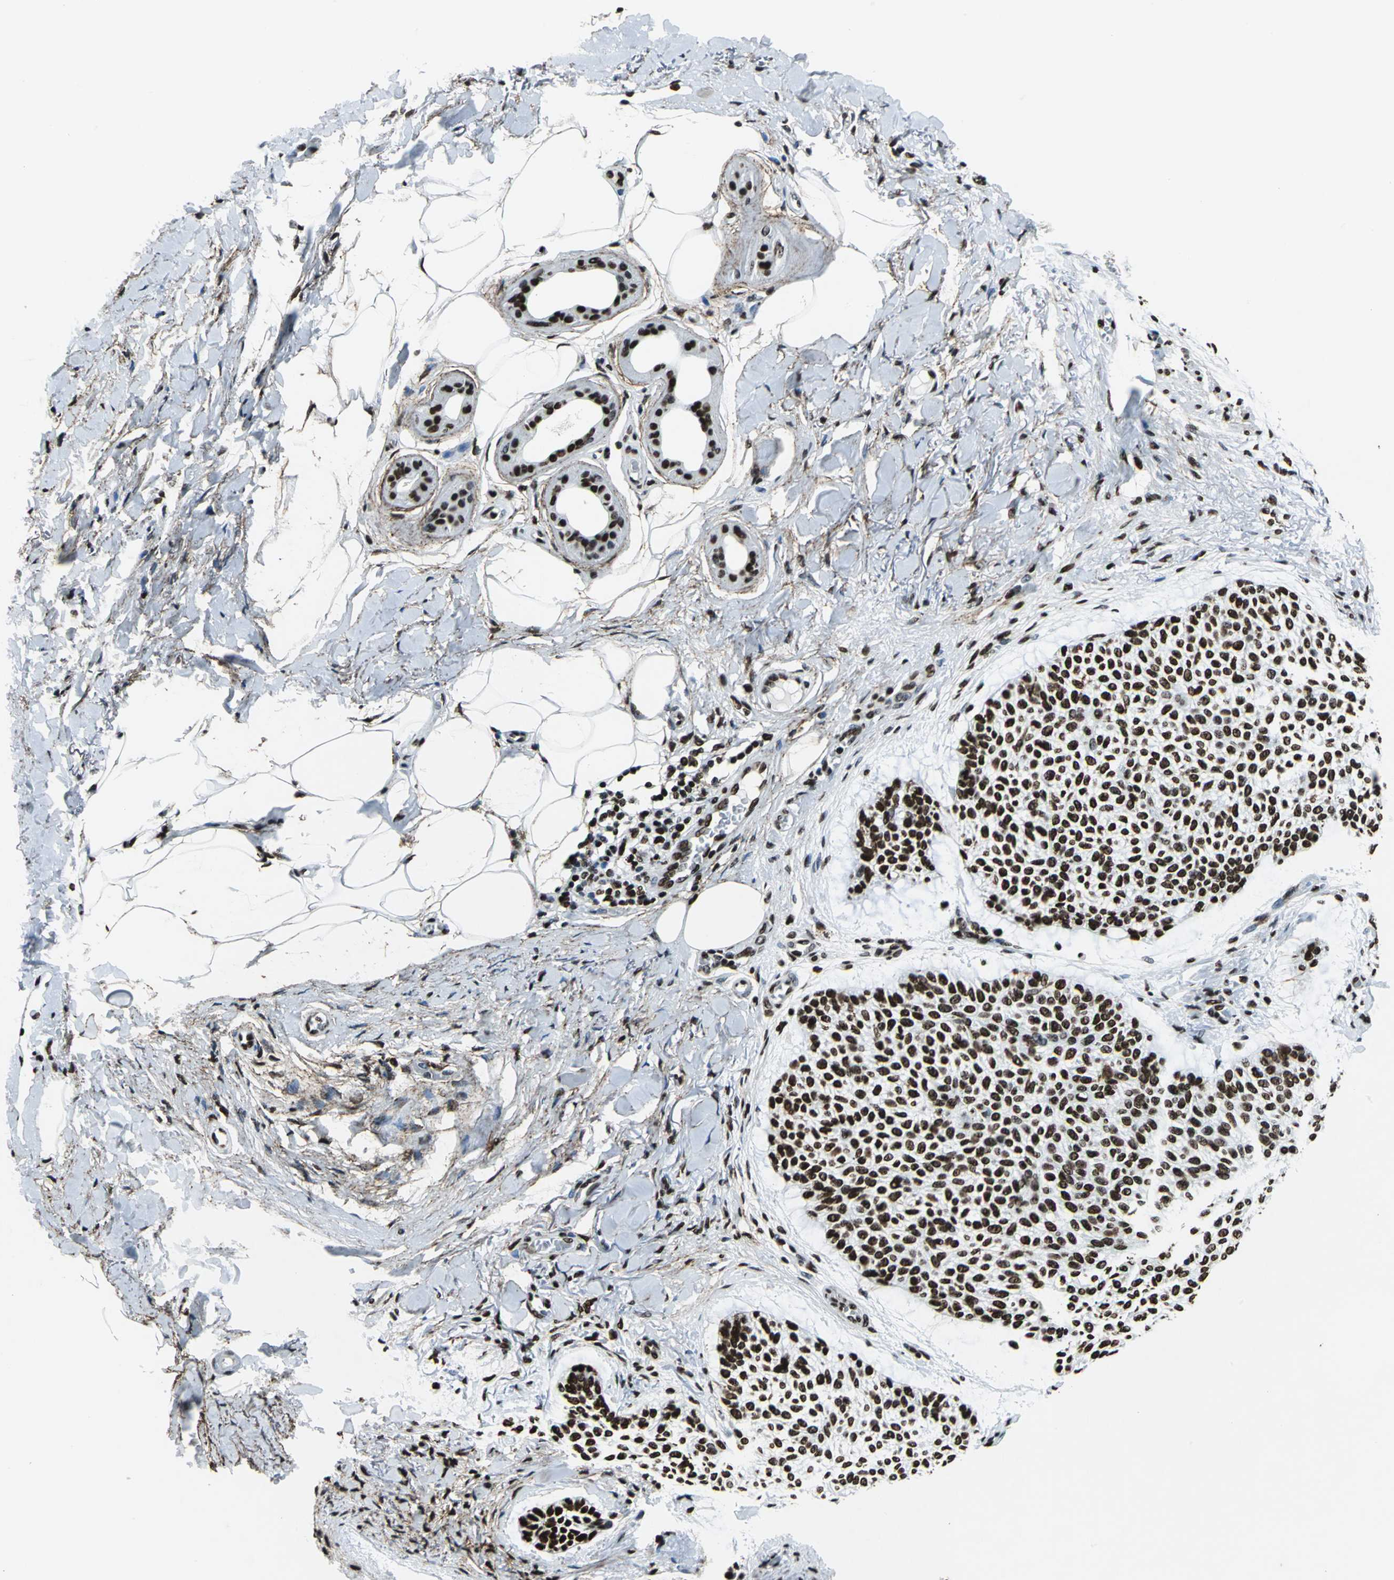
{"staining": {"intensity": "strong", "quantity": ">75%", "location": "nuclear"}, "tissue": "skin cancer", "cell_type": "Tumor cells", "image_type": "cancer", "snomed": [{"axis": "morphology", "description": "Normal tissue, NOS"}, {"axis": "morphology", "description": "Basal cell carcinoma"}, {"axis": "topography", "description": "Skin"}], "caption": "Skin basal cell carcinoma tissue reveals strong nuclear expression in about >75% of tumor cells, visualized by immunohistochemistry.", "gene": "APEX1", "patient": {"sex": "female", "age": 70}}